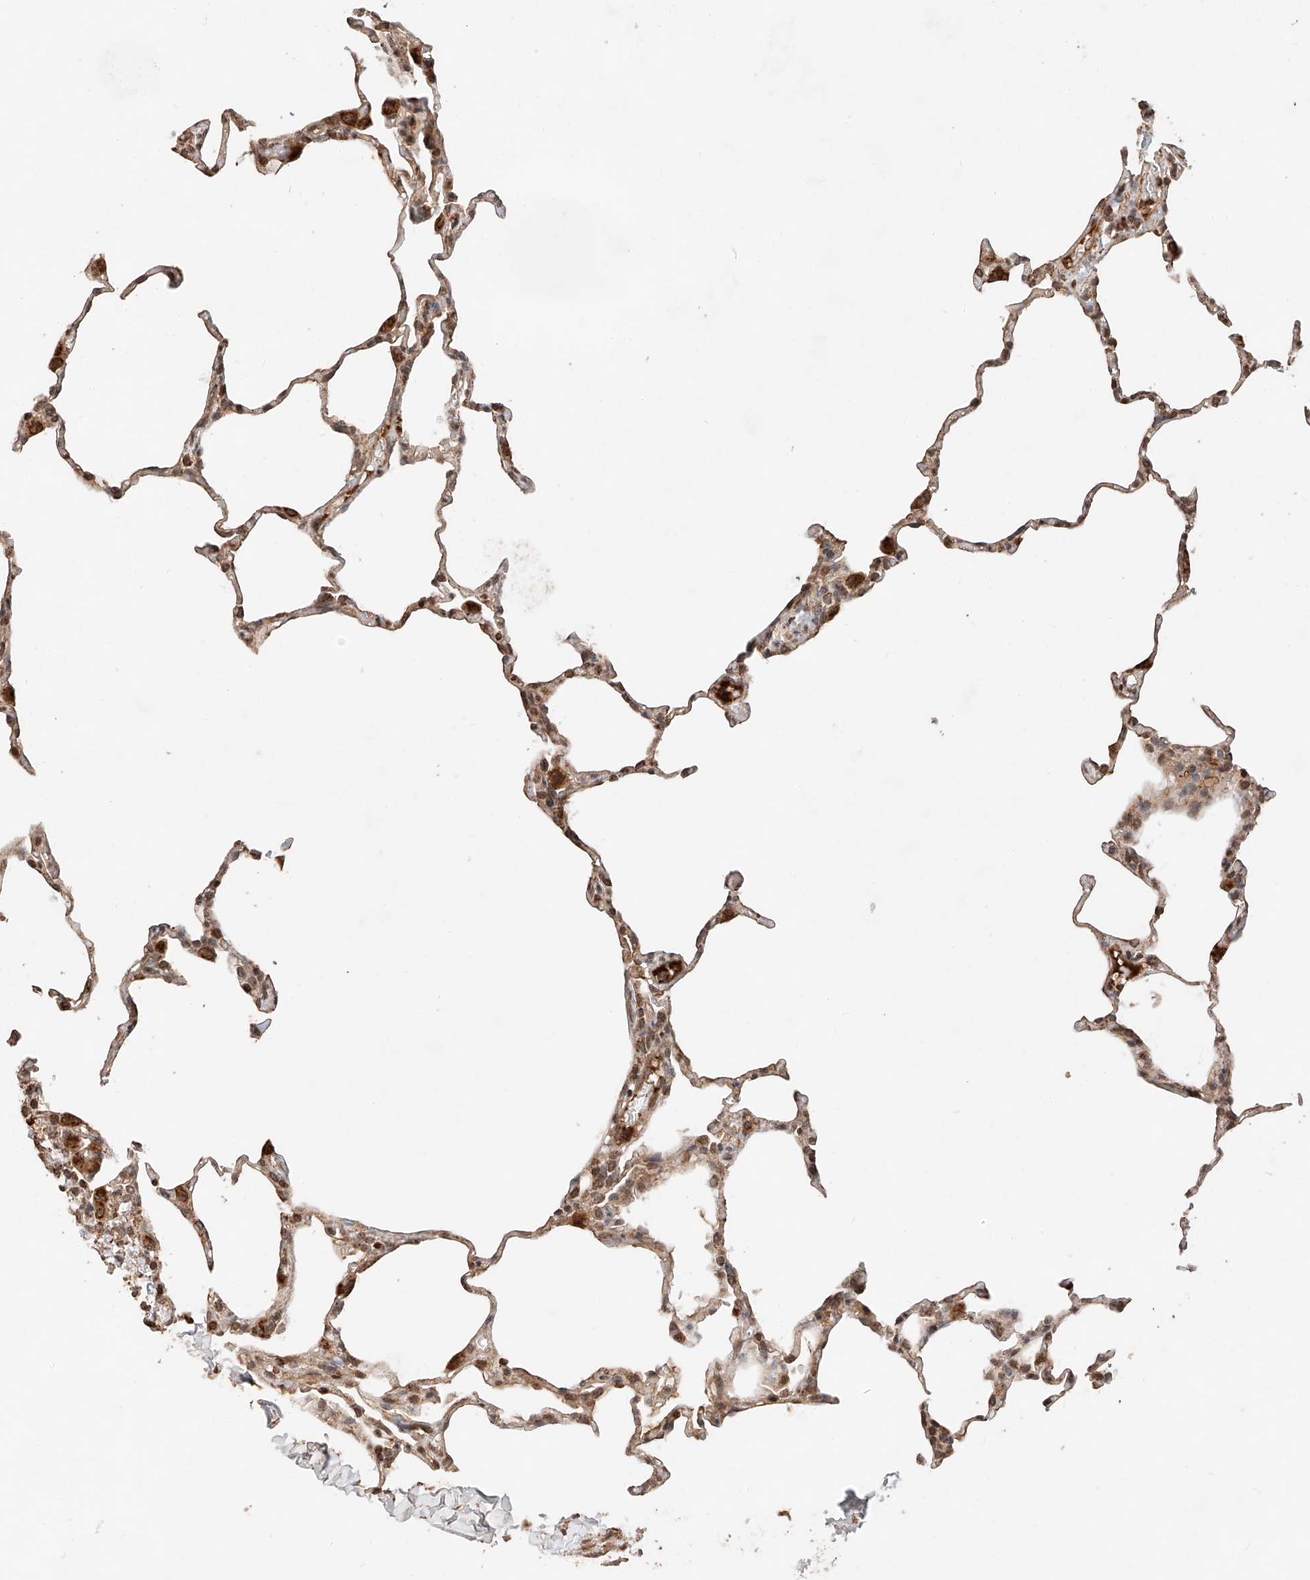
{"staining": {"intensity": "moderate", "quantity": "25%-75%", "location": "cytoplasmic/membranous,nuclear"}, "tissue": "lung", "cell_type": "Alveolar cells", "image_type": "normal", "snomed": [{"axis": "morphology", "description": "Normal tissue, NOS"}, {"axis": "topography", "description": "Lung"}], "caption": "Immunohistochemical staining of benign human lung exhibits medium levels of moderate cytoplasmic/membranous,nuclear staining in about 25%-75% of alveolar cells. The protein is stained brown, and the nuclei are stained in blue (DAB (3,3'-diaminobenzidine) IHC with brightfield microscopy, high magnification).", "gene": "ARHGAP33", "patient": {"sex": "male", "age": 20}}